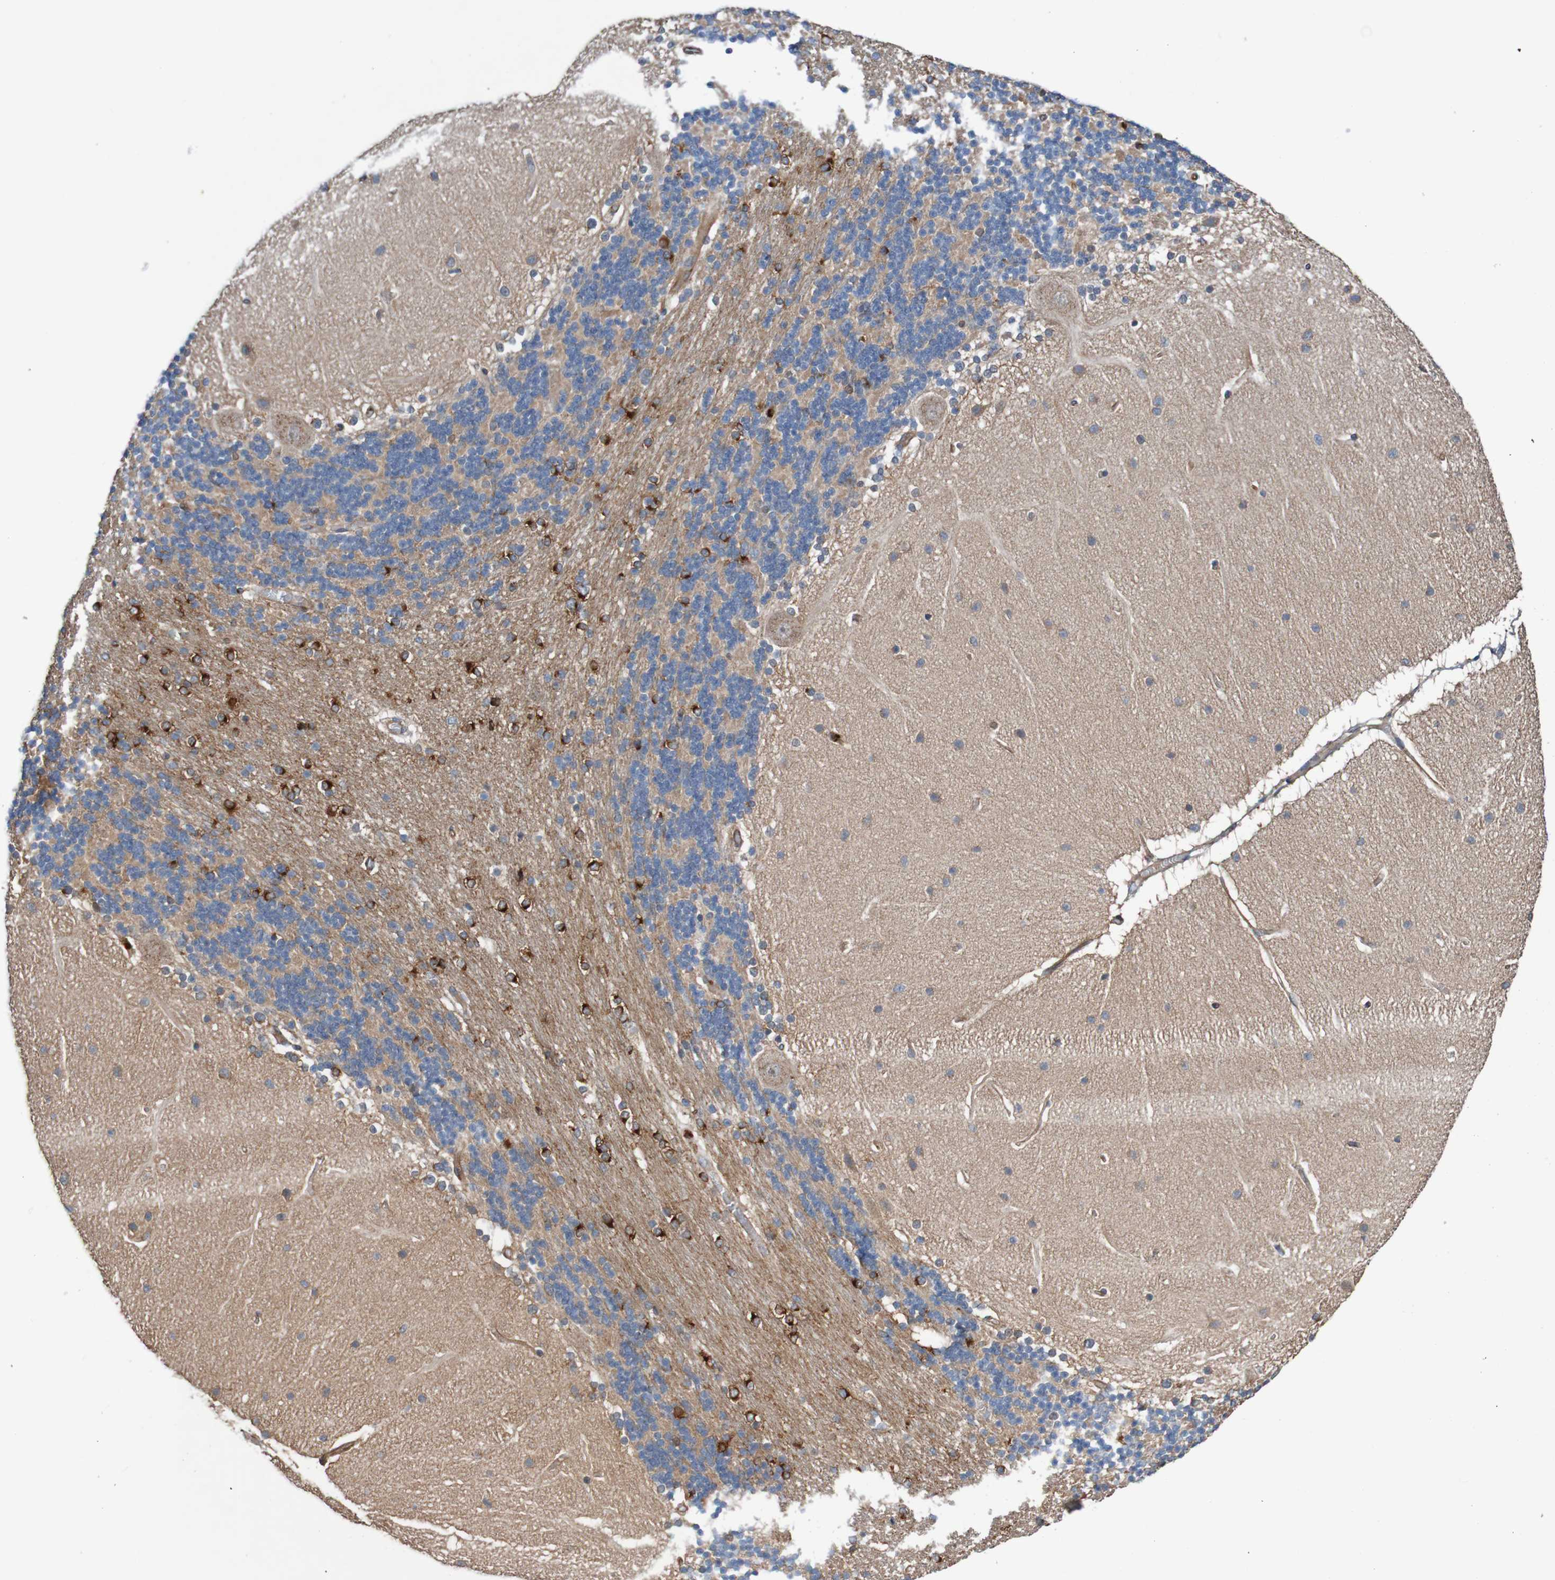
{"staining": {"intensity": "strong", "quantity": "25%-75%", "location": "cytoplasmic/membranous"}, "tissue": "cerebellum", "cell_type": "Cells in granular layer", "image_type": "normal", "snomed": [{"axis": "morphology", "description": "Normal tissue, NOS"}, {"axis": "topography", "description": "Cerebellum"}], "caption": "Cells in granular layer show strong cytoplasmic/membranous positivity in approximately 25%-75% of cells in benign cerebellum.", "gene": "ST8SIA6", "patient": {"sex": "female", "age": 54}}